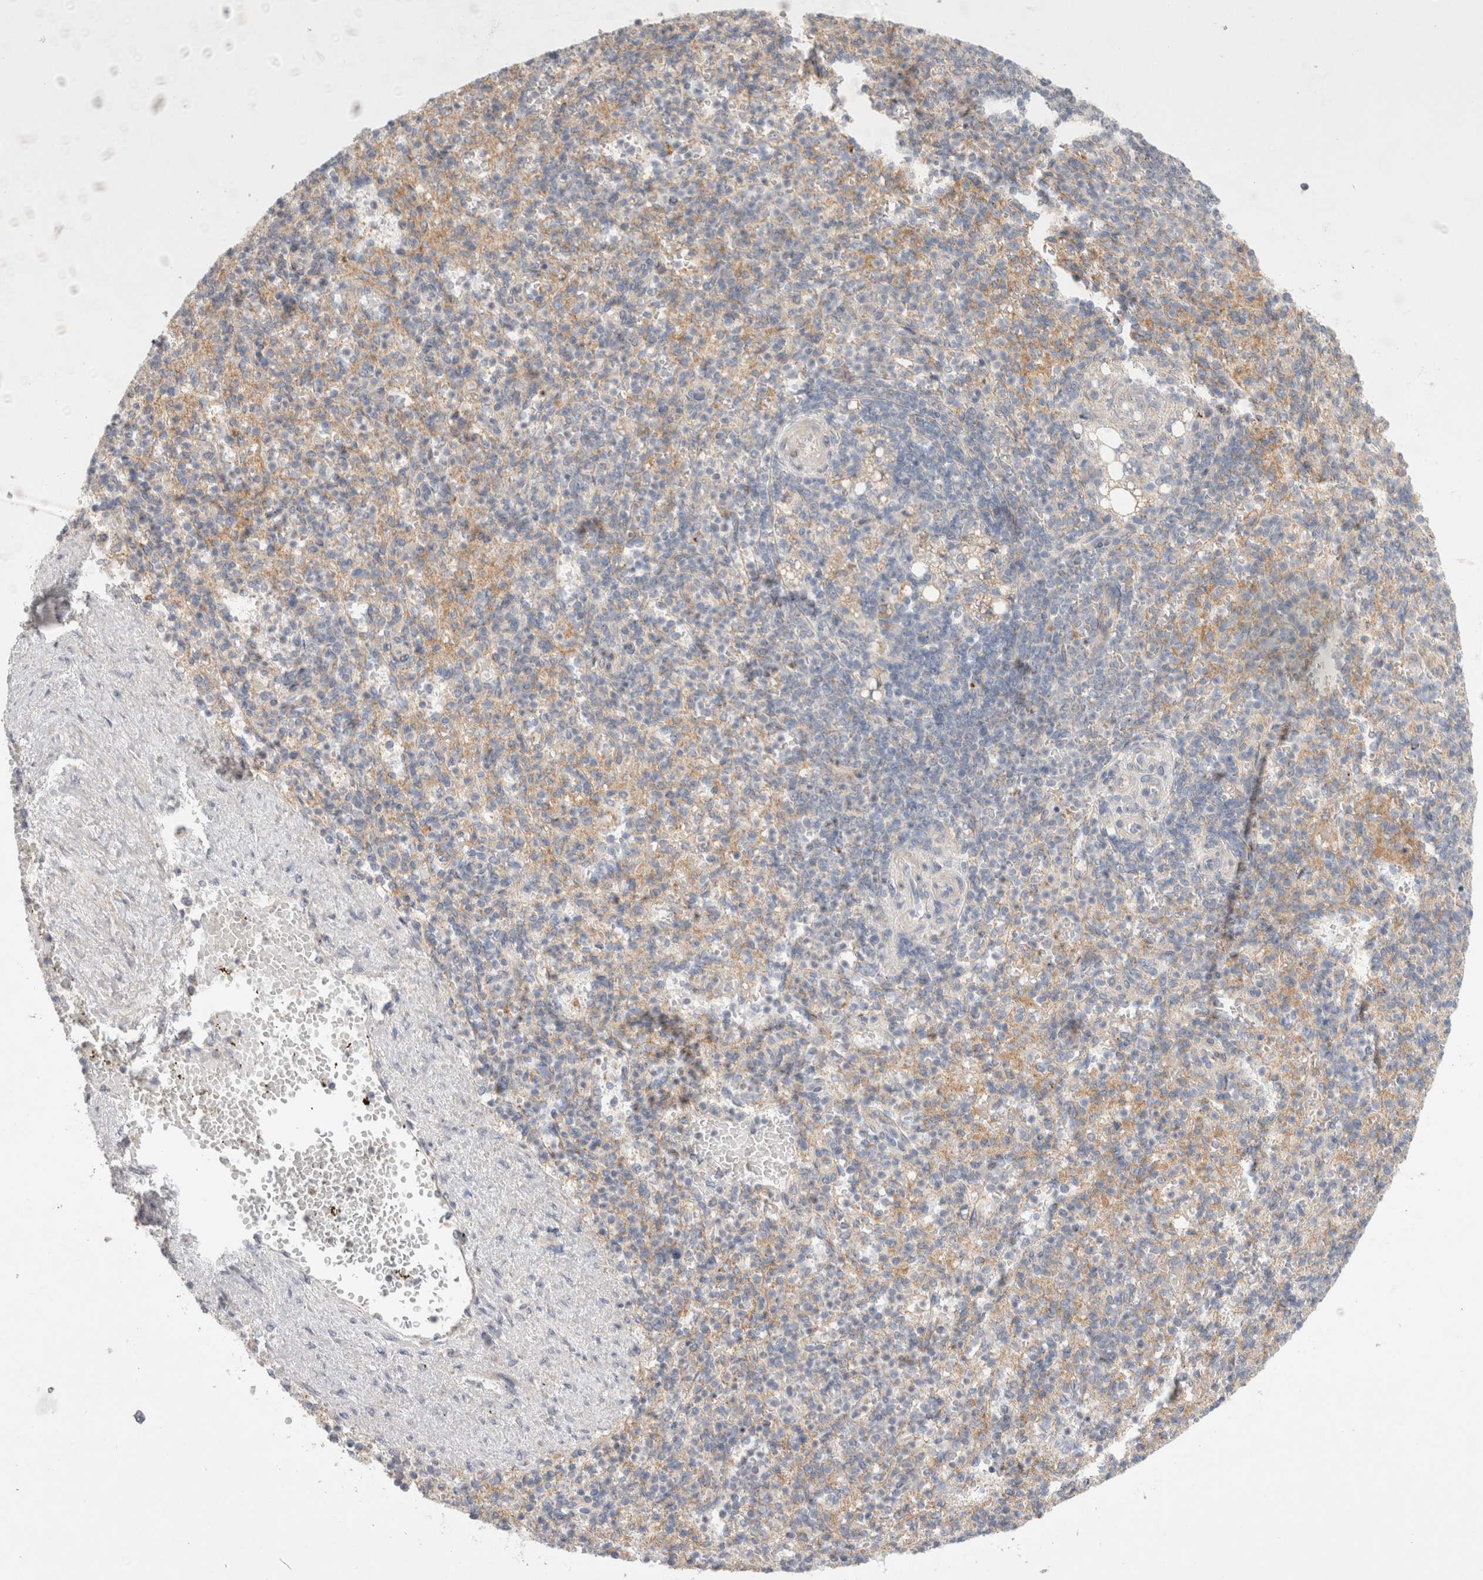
{"staining": {"intensity": "weak", "quantity": "<25%", "location": "cytoplasmic/membranous"}, "tissue": "spleen", "cell_type": "Cells in red pulp", "image_type": "normal", "snomed": [{"axis": "morphology", "description": "Normal tissue, NOS"}, {"axis": "topography", "description": "Spleen"}], "caption": "Immunohistochemistry histopathology image of benign human spleen stained for a protein (brown), which exhibits no expression in cells in red pulp.", "gene": "NPC1", "patient": {"sex": "female", "age": 74}}